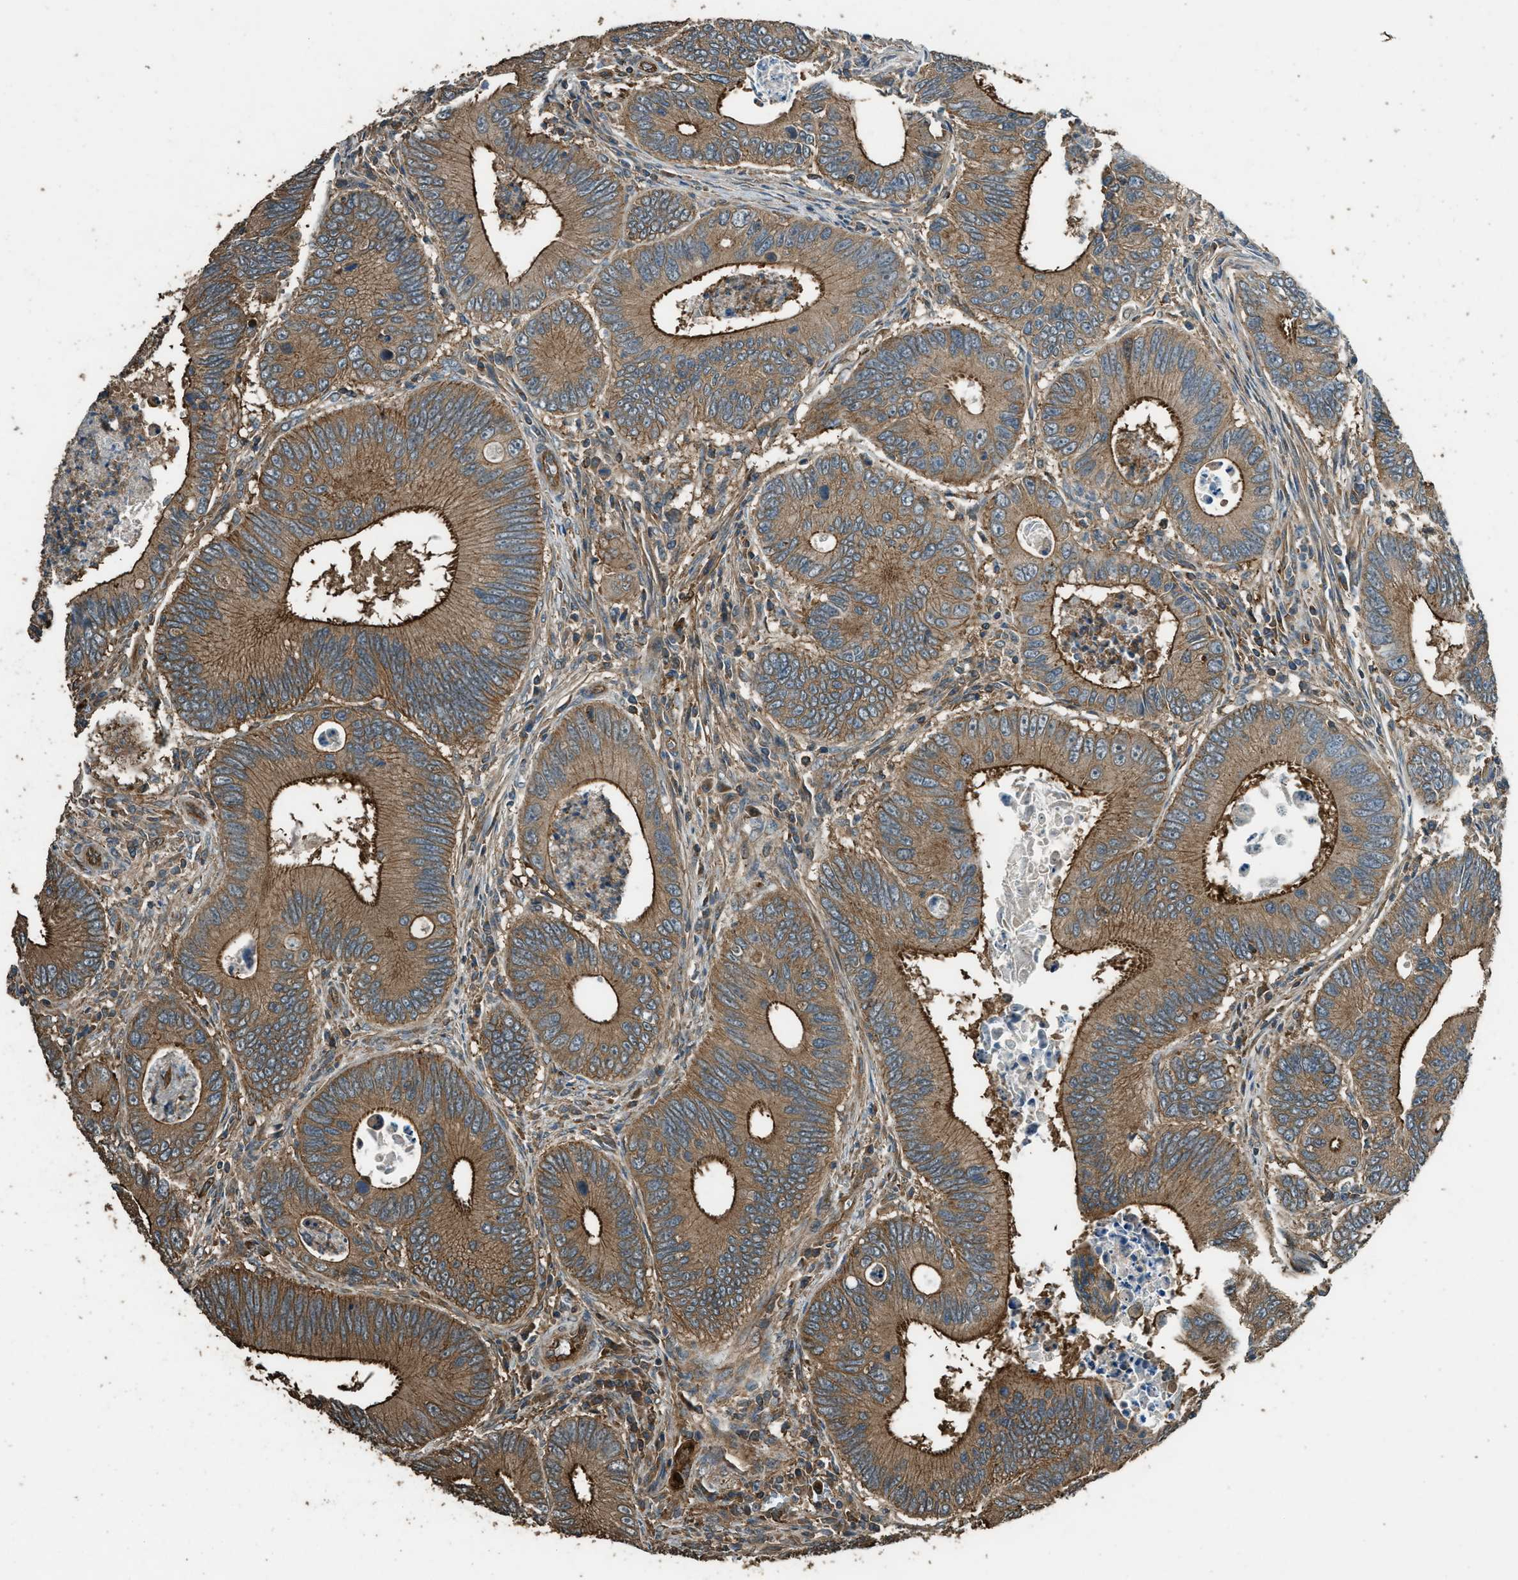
{"staining": {"intensity": "strong", "quantity": ">75%", "location": "cytoplasmic/membranous"}, "tissue": "colorectal cancer", "cell_type": "Tumor cells", "image_type": "cancer", "snomed": [{"axis": "morphology", "description": "Inflammation, NOS"}, {"axis": "morphology", "description": "Adenocarcinoma, NOS"}, {"axis": "topography", "description": "Colon"}], "caption": "The immunohistochemical stain labels strong cytoplasmic/membranous staining in tumor cells of colorectal cancer (adenocarcinoma) tissue. Using DAB (3,3'-diaminobenzidine) (brown) and hematoxylin (blue) stains, captured at high magnification using brightfield microscopy.", "gene": "MARS1", "patient": {"sex": "male", "age": 72}}